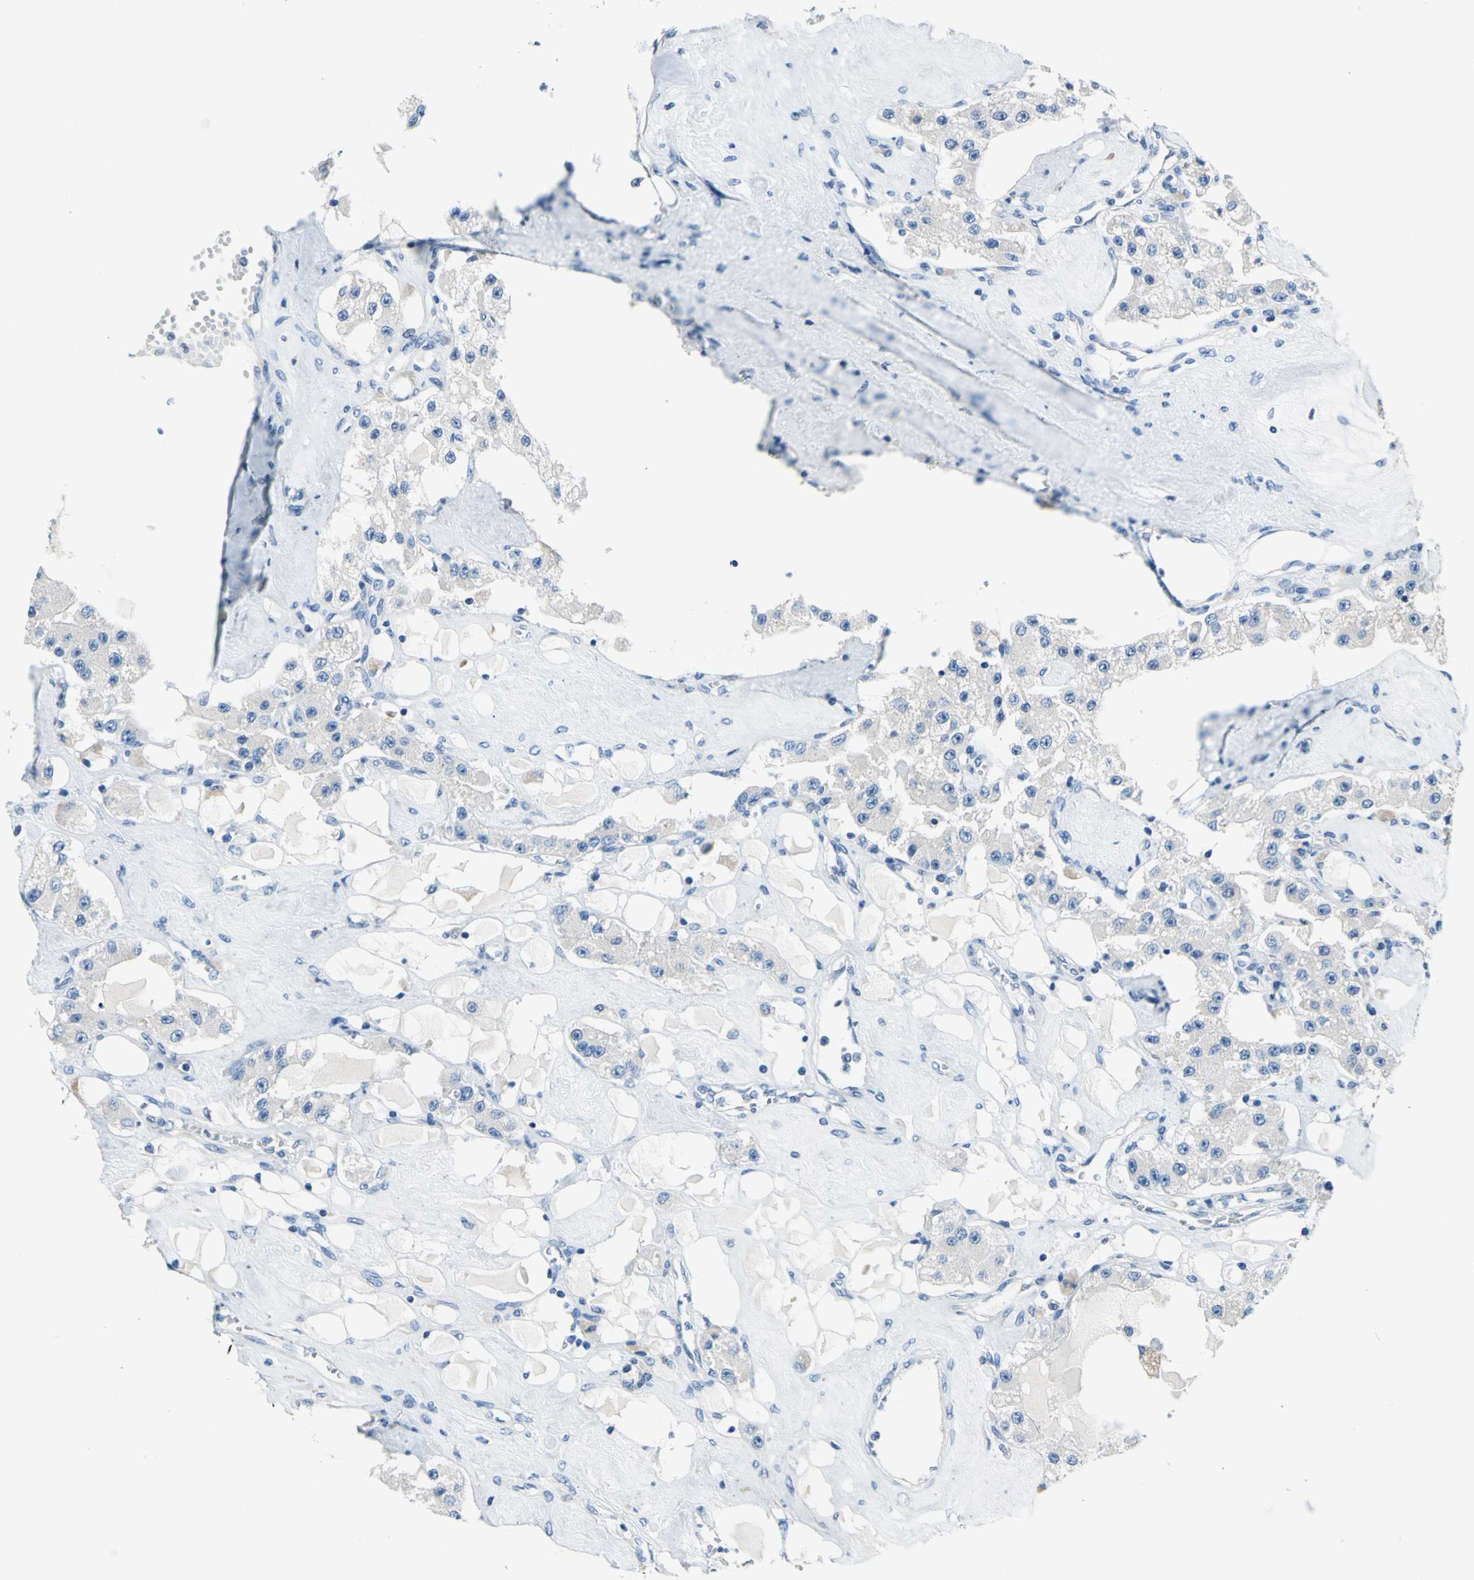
{"staining": {"intensity": "negative", "quantity": "none", "location": "none"}, "tissue": "carcinoid", "cell_type": "Tumor cells", "image_type": "cancer", "snomed": [{"axis": "morphology", "description": "Carcinoid, malignant, NOS"}, {"axis": "topography", "description": "Pancreas"}], "caption": "Carcinoid stained for a protein using immunohistochemistry displays no expression tumor cells.", "gene": "TRIM25", "patient": {"sex": "male", "age": 41}}